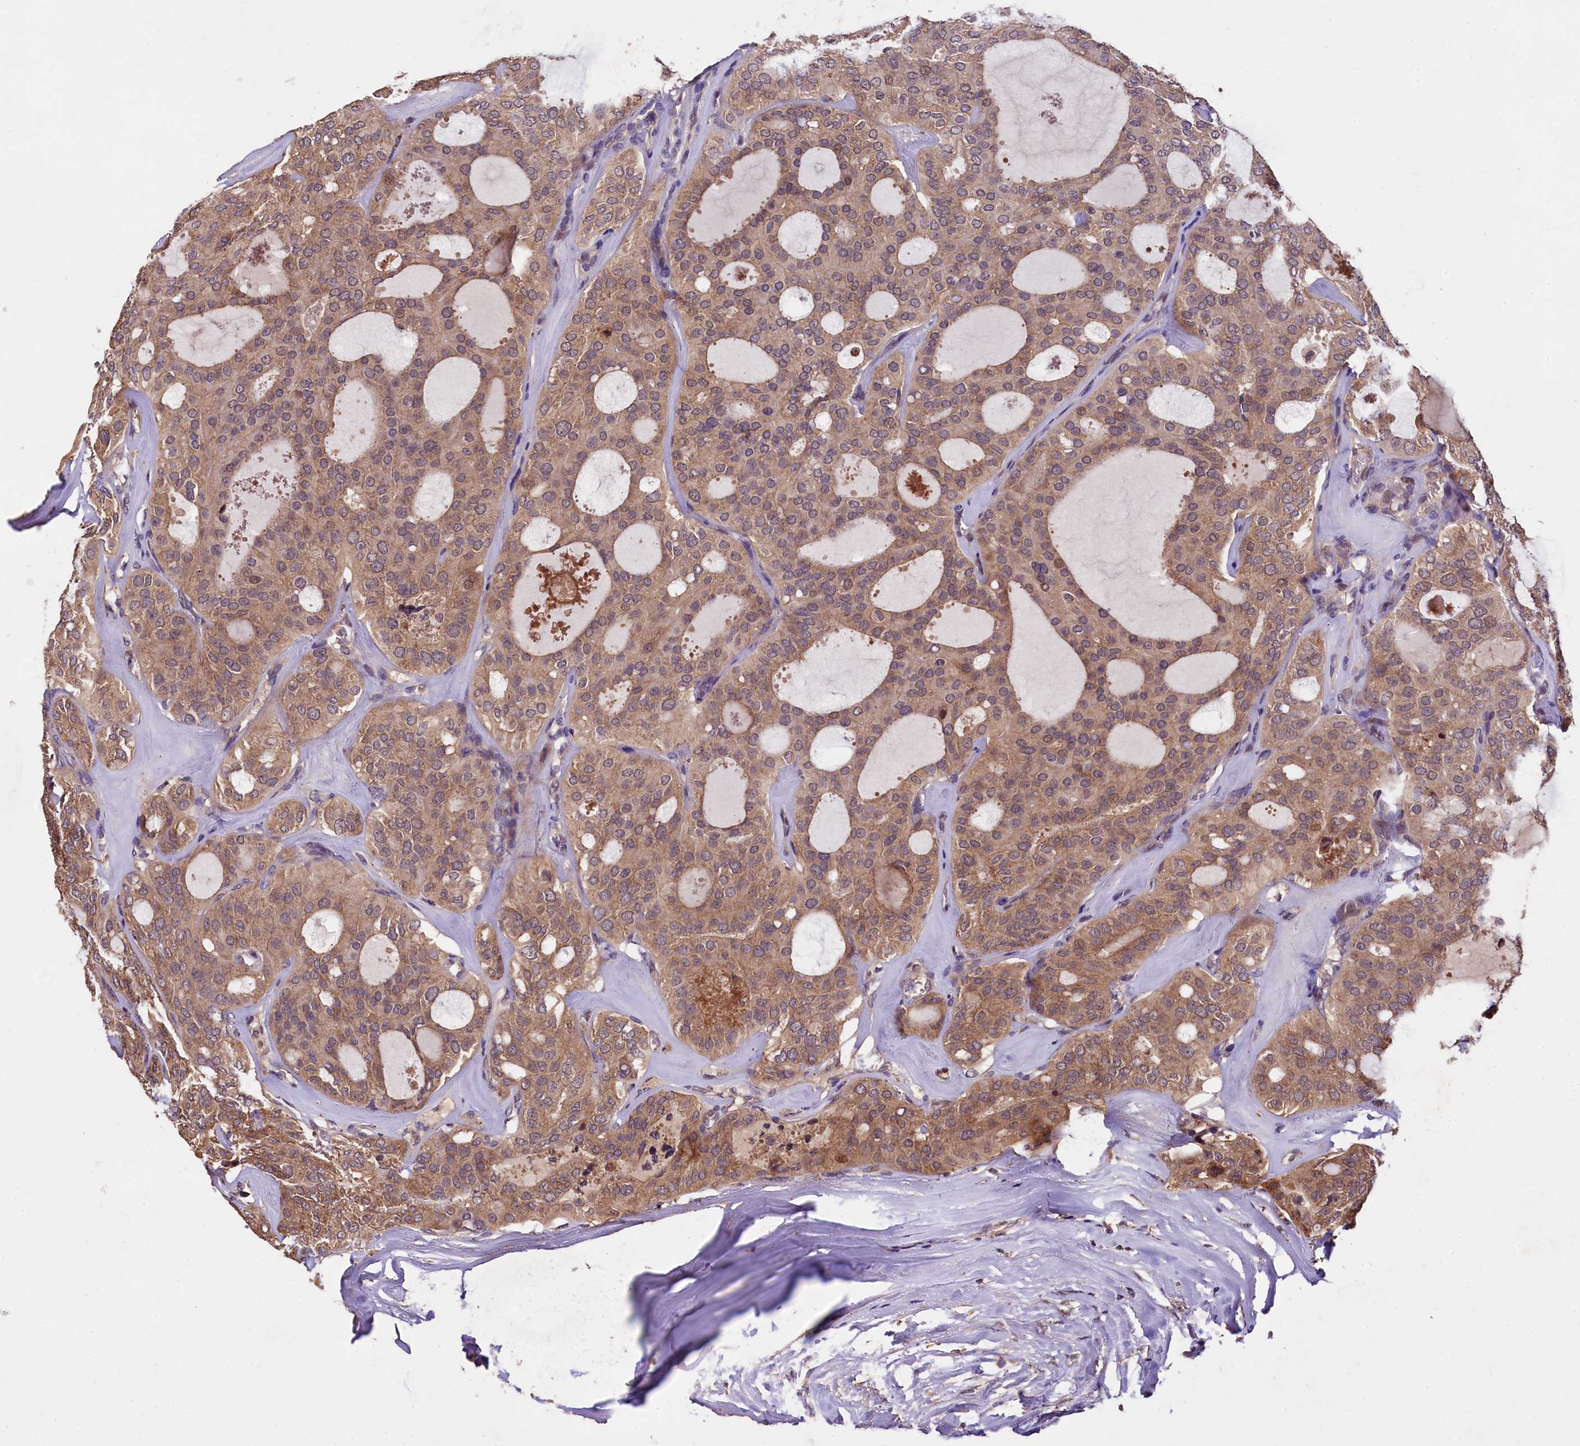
{"staining": {"intensity": "moderate", "quantity": ">75%", "location": "cytoplasmic/membranous"}, "tissue": "thyroid cancer", "cell_type": "Tumor cells", "image_type": "cancer", "snomed": [{"axis": "morphology", "description": "Follicular adenoma carcinoma, NOS"}, {"axis": "topography", "description": "Thyroid gland"}], "caption": "A brown stain highlights moderate cytoplasmic/membranous expression of a protein in human follicular adenoma carcinoma (thyroid) tumor cells.", "gene": "PLXNB1", "patient": {"sex": "male", "age": 75}}